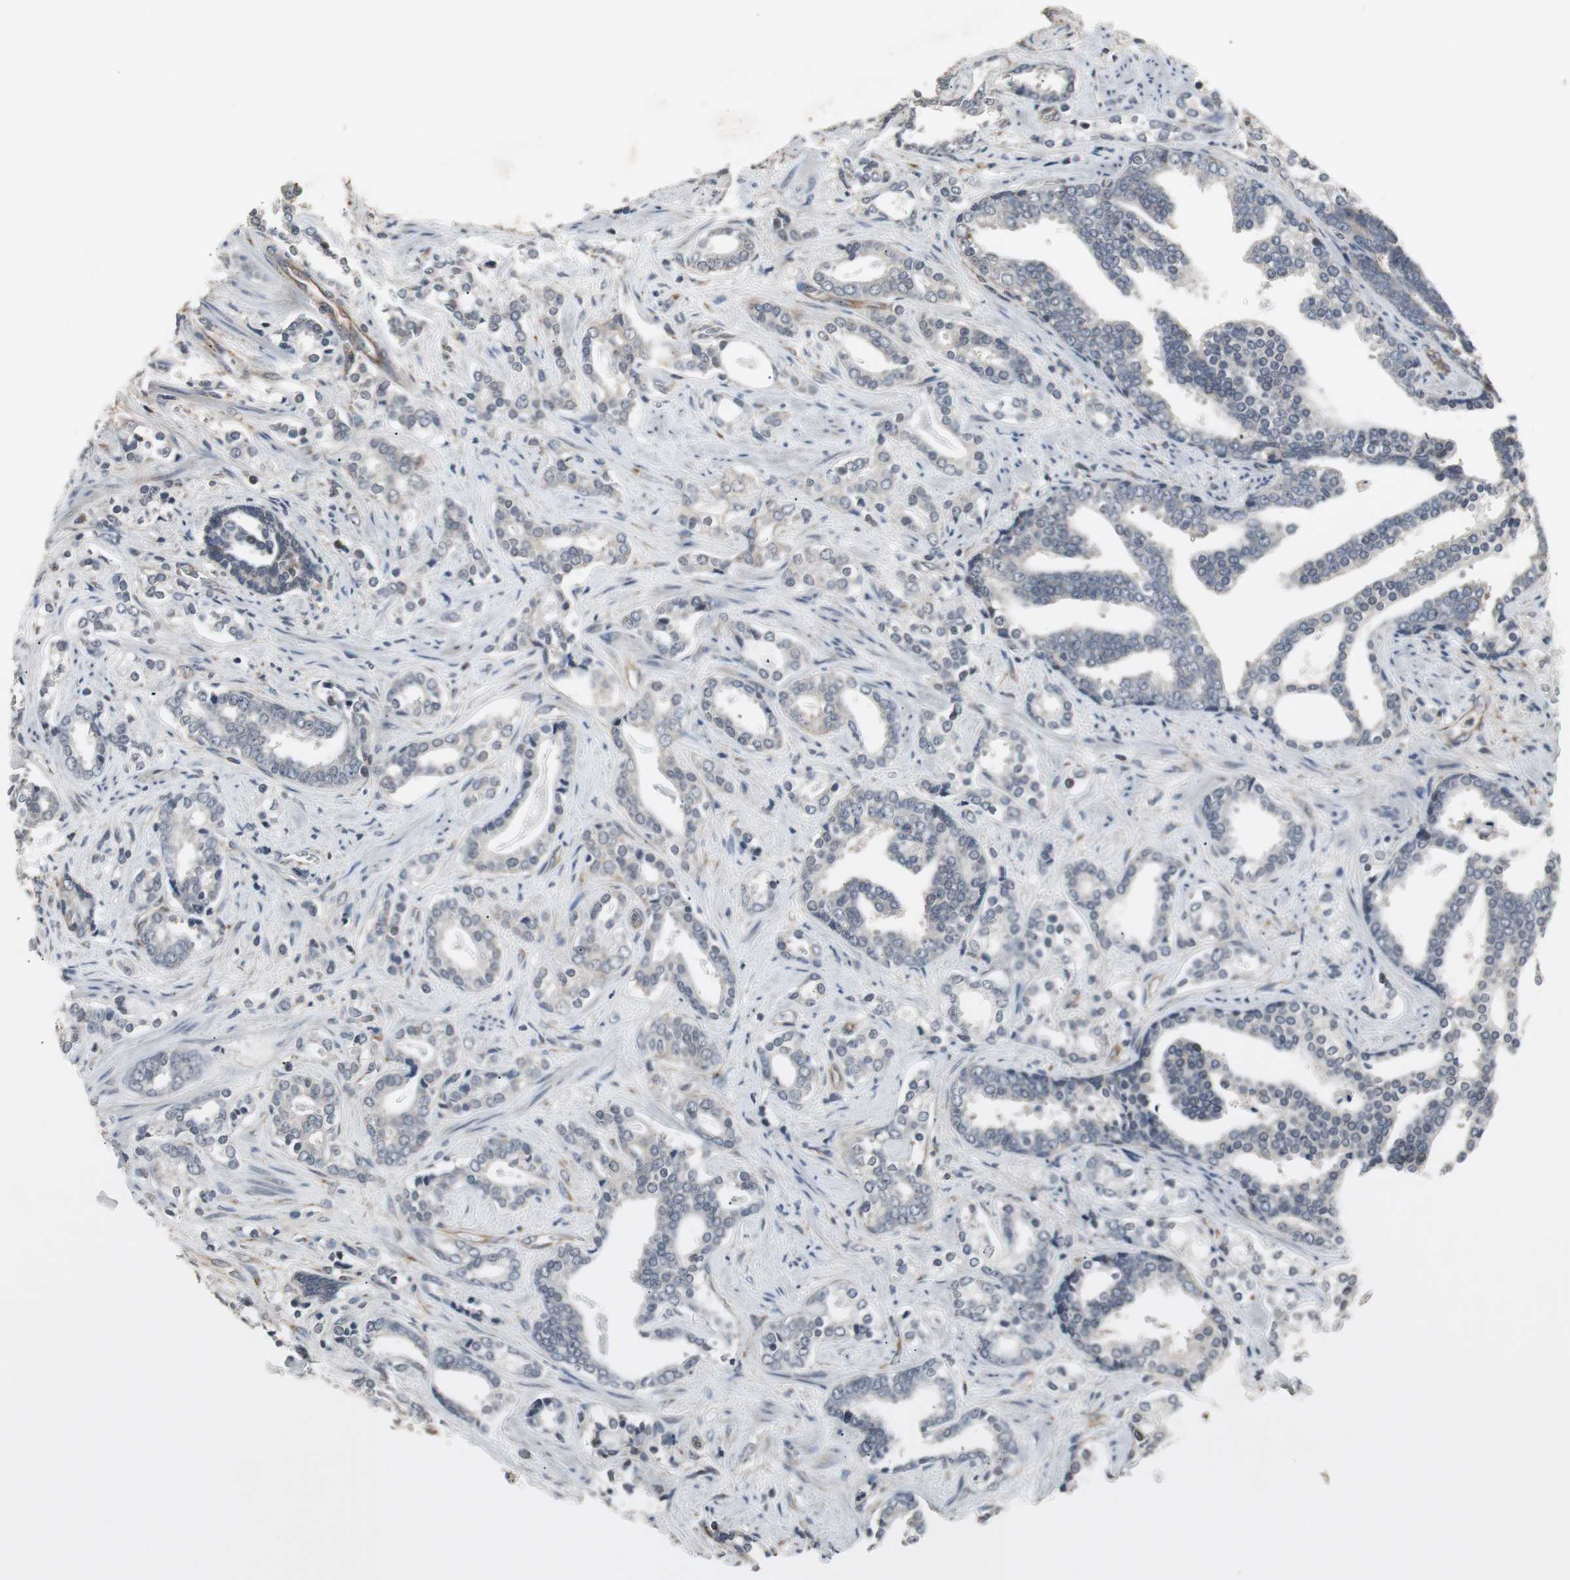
{"staining": {"intensity": "negative", "quantity": "none", "location": "none"}, "tissue": "prostate cancer", "cell_type": "Tumor cells", "image_type": "cancer", "snomed": [{"axis": "morphology", "description": "Adenocarcinoma, High grade"}, {"axis": "topography", "description": "Prostate"}], "caption": "There is no significant expression in tumor cells of prostate cancer (high-grade adenocarcinoma).", "gene": "ATP2B2", "patient": {"sex": "male", "age": 67}}